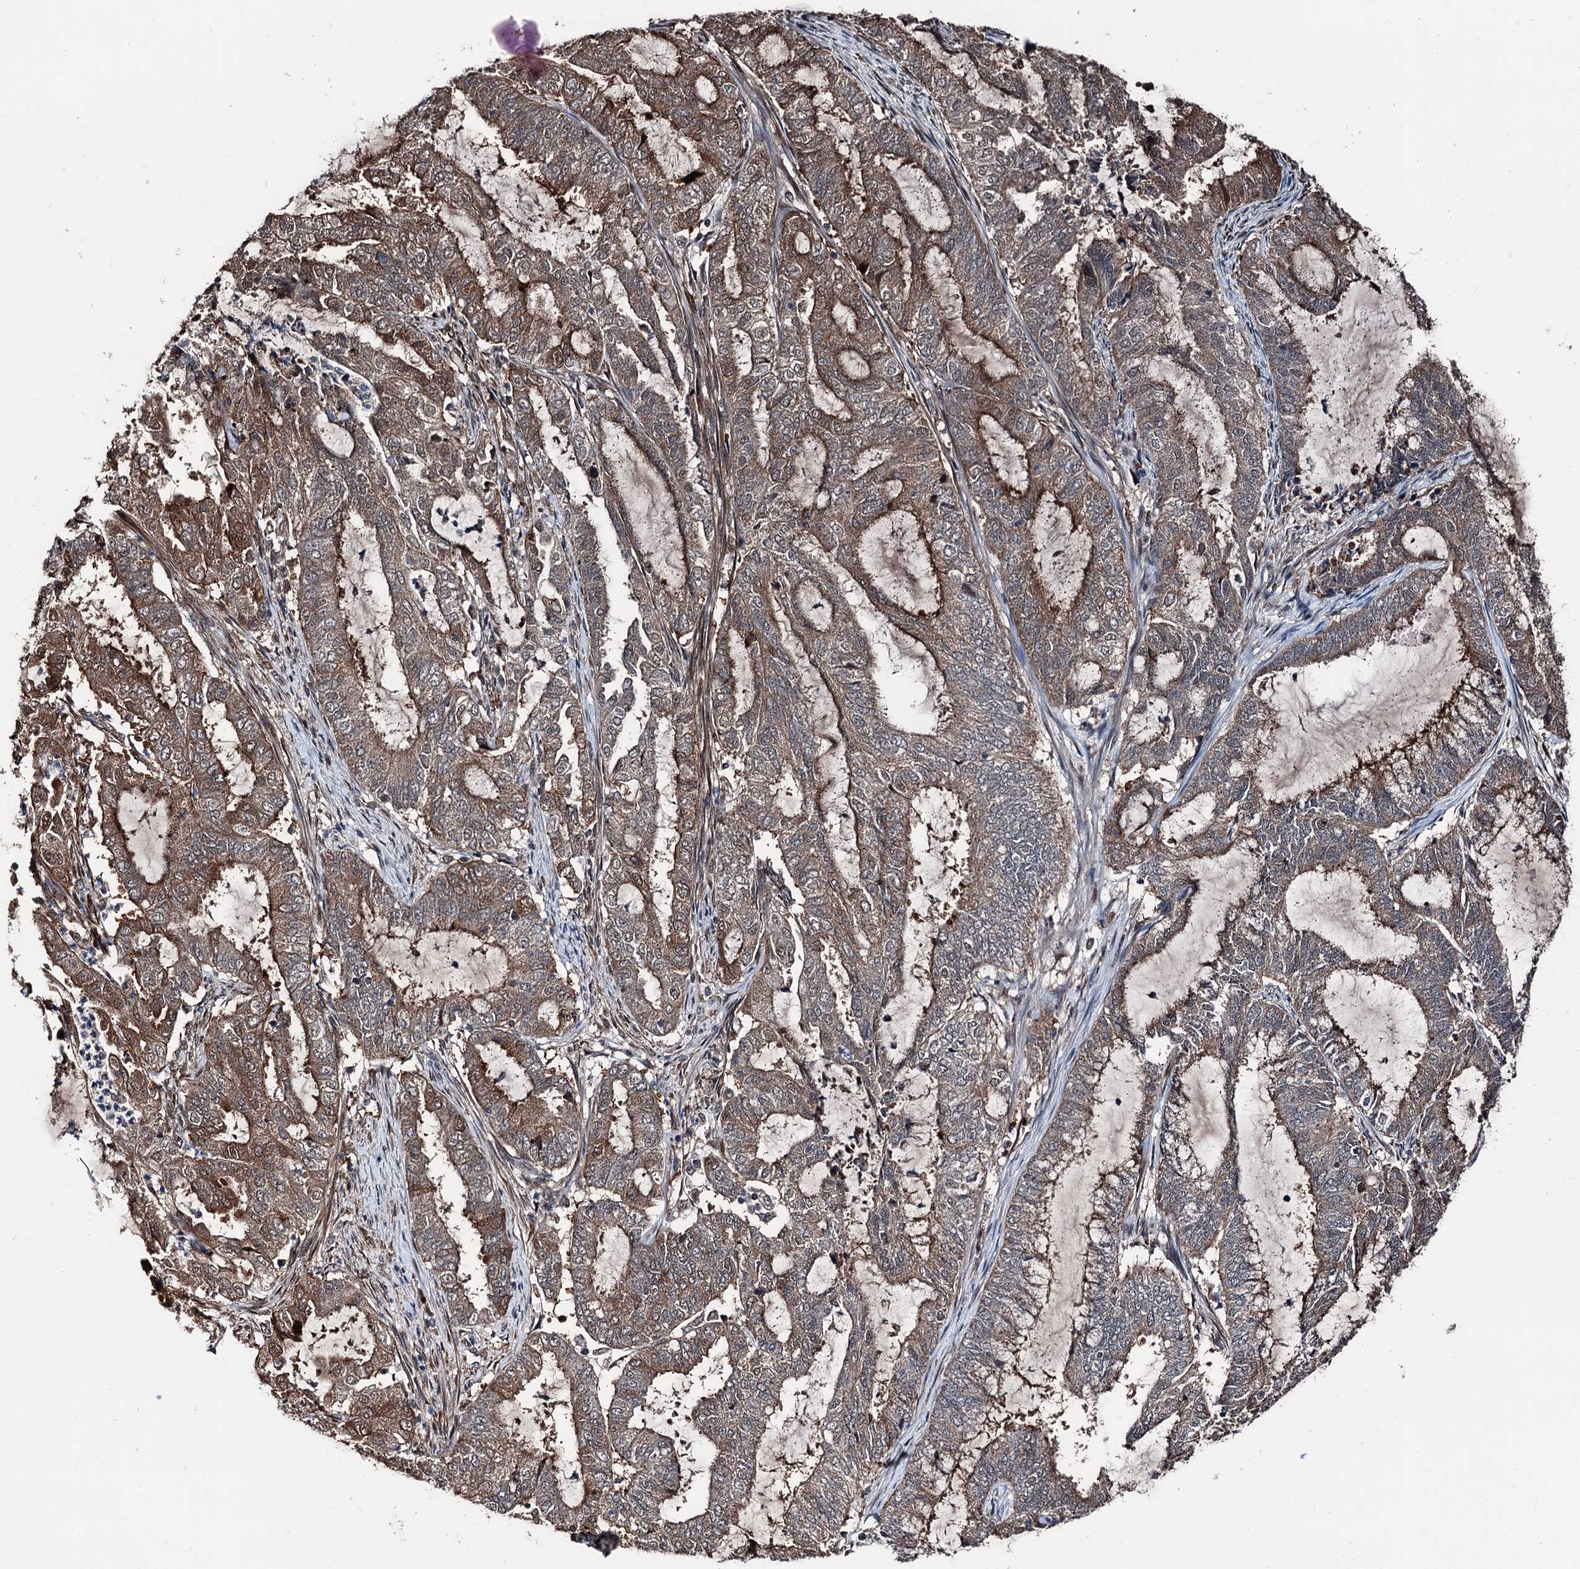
{"staining": {"intensity": "moderate", "quantity": ">75%", "location": "cytoplasmic/membranous"}, "tissue": "endometrial cancer", "cell_type": "Tumor cells", "image_type": "cancer", "snomed": [{"axis": "morphology", "description": "Adenocarcinoma, NOS"}, {"axis": "topography", "description": "Endometrium"}], "caption": "This micrograph reveals endometrial cancer (adenocarcinoma) stained with IHC to label a protein in brown. The cytoplasmic/membranous of tumor cells show moderate positivity for the protein. Nuclei are counter-stained blue.", "gene": "PSMD13", "patient": {"sex": "female", "age": 51}}